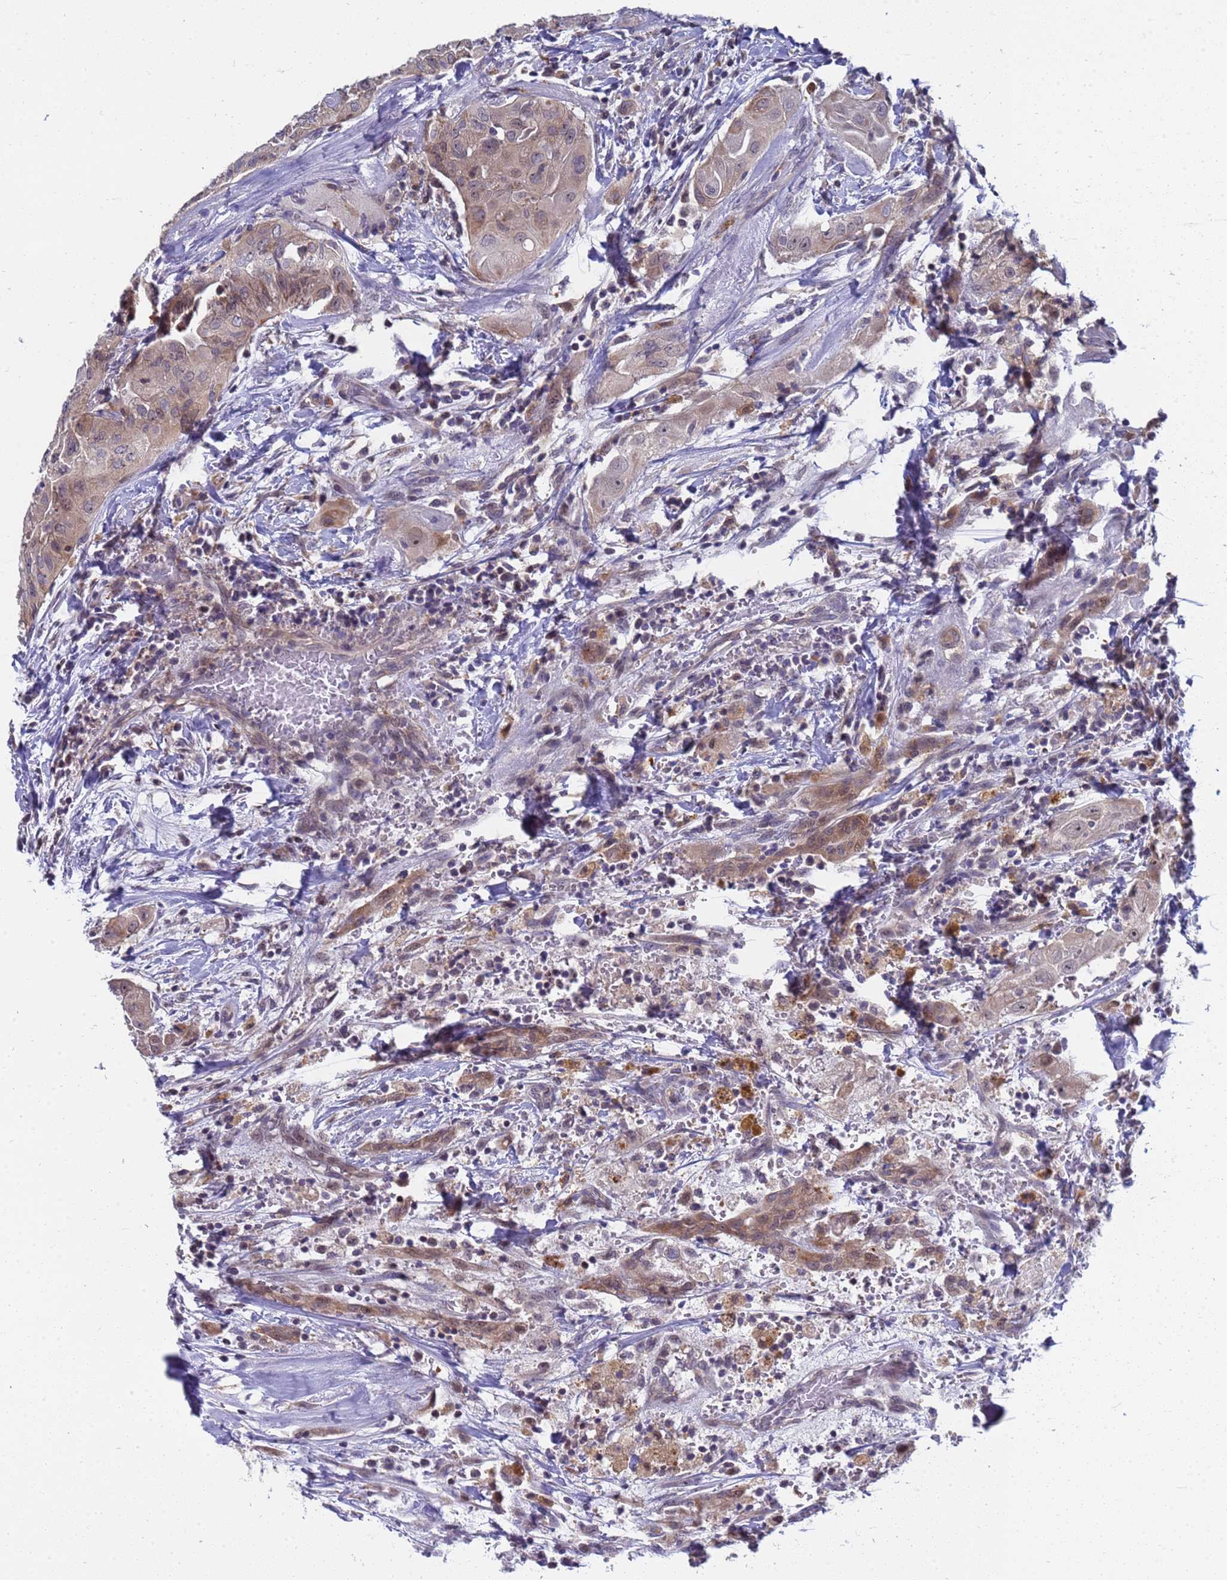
{"staining": {"intensity": "moderate", "quantity": "25%-75%", "location": "cytoplasmic/membranous"}, "tissue": "thyroid cancer", "cell_type": "Tumor cells", "image_type": "cancer", "snomed": [{"axis": "morphology", "description": "Papillary adenocarcinoma, NOS"}, {"axis": "topography", "description": "Thyroid gland"}], "caption": "Immunohistochemical staining of thyroid cancer (papillary adenocarcinoma) exhibits medium levels of moderate cytoplasmic/membranous protein staining in about 25%-75% of tumor cells.", "gene": "ENOSF1", "patient": {"sex": "female", "age": 59}}